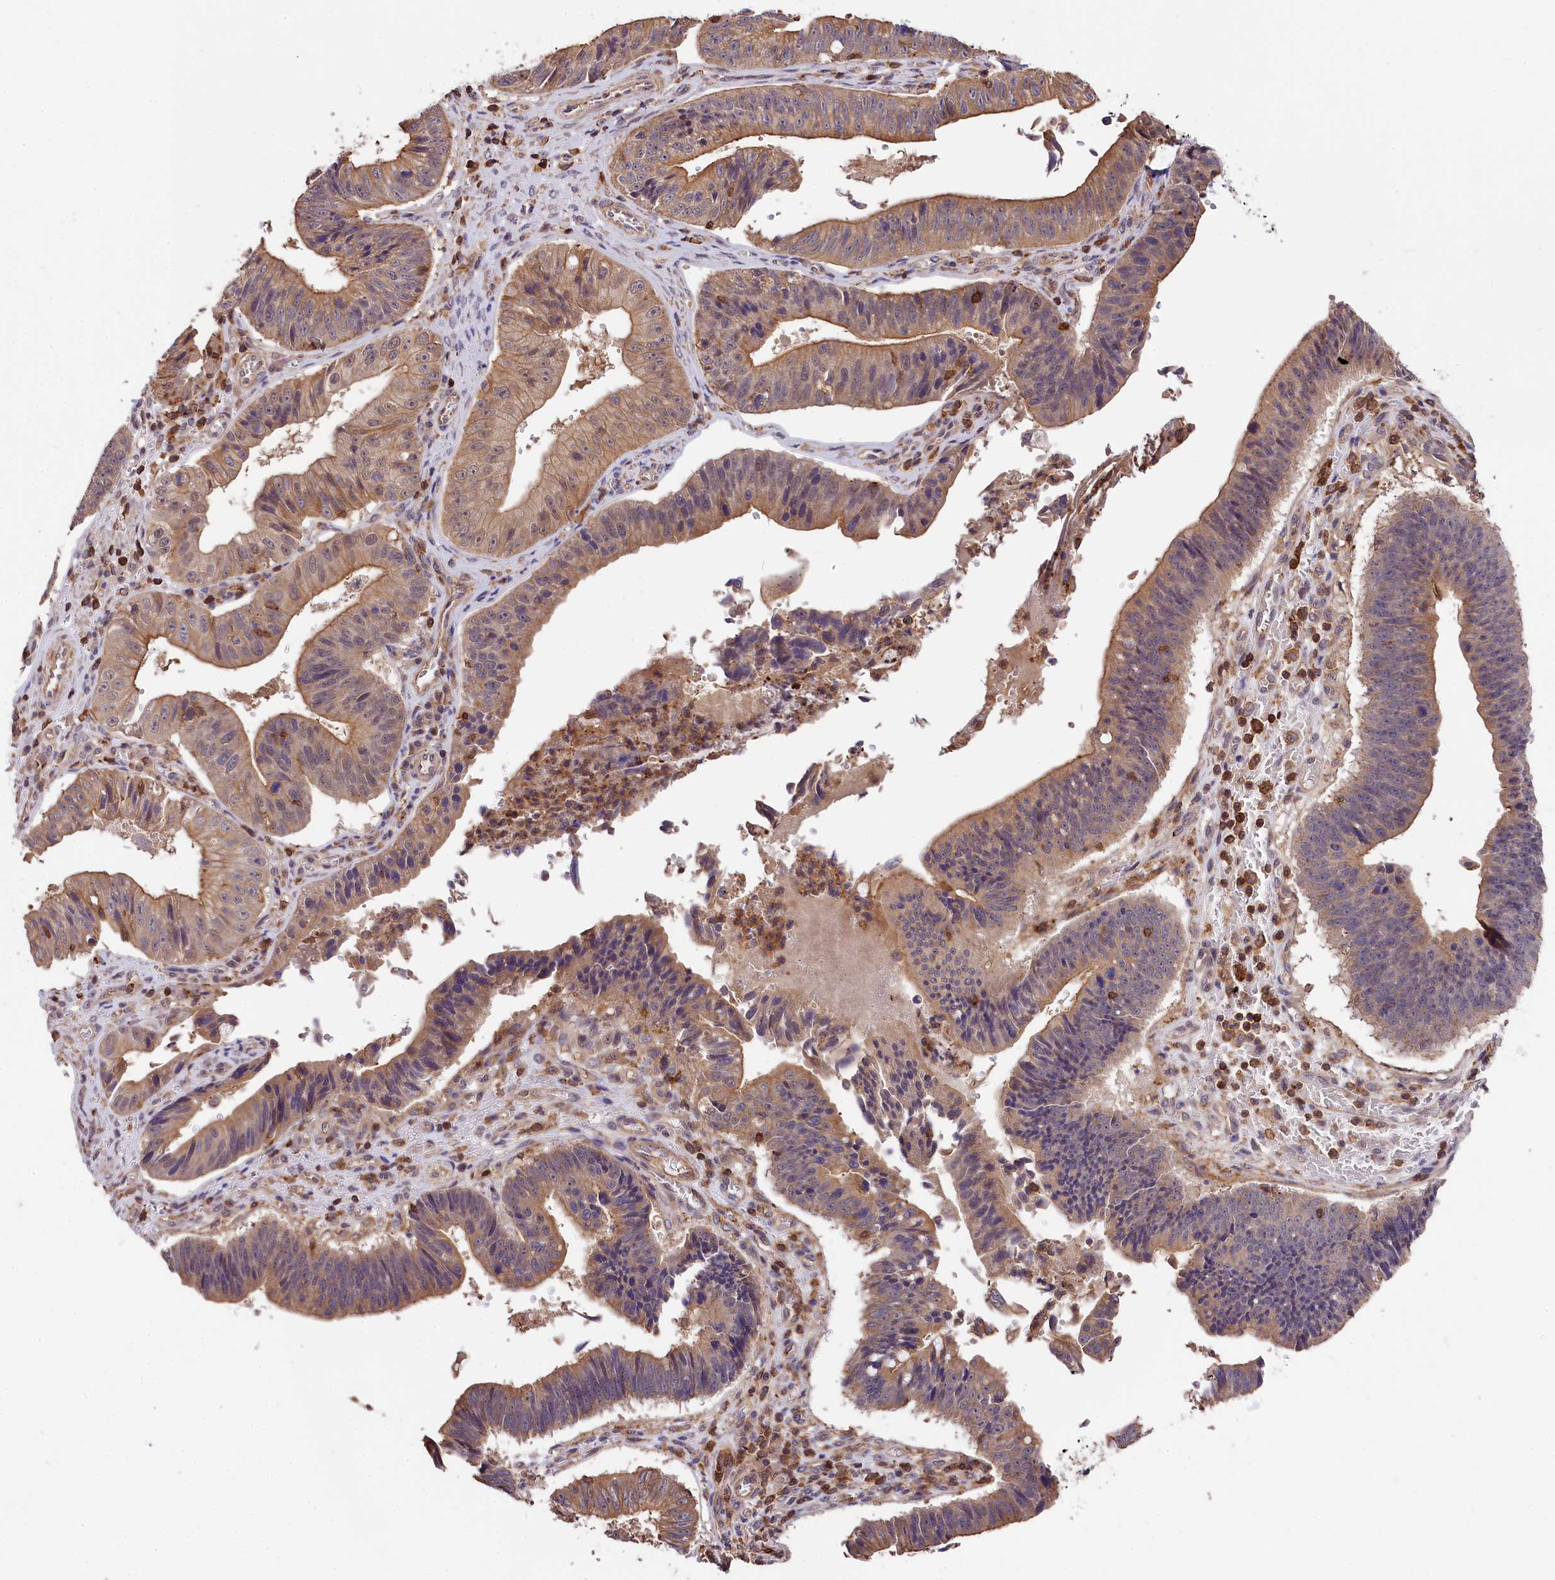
{"staining": {"intensity": "weak", "quantity": ">75%", "location": "cytoplasmic/membranous"}, "tissue": "stomach cancer", "cell_type": "Tumor cells", "image_type": "cancer", "snomed": [{"axis": "morphology", "description": "Adenocarcinoma, NOS"}, {"axis": "topography", "description": "Stomach"}], "caption": "The image exhibits immunohistochemical staining of stomach cancer. There is weak cytoplasmic/membranous expression is seen in about >75% of tumor cells. The staining is performed using DAB (3,3'-diaminobenzidine) brown chromogen to label protein expression. The nuclei are counter-stained blue using hematoxylin.", "gene": "SKIDA1", "patient": {"sex": "male", "age": 59}}